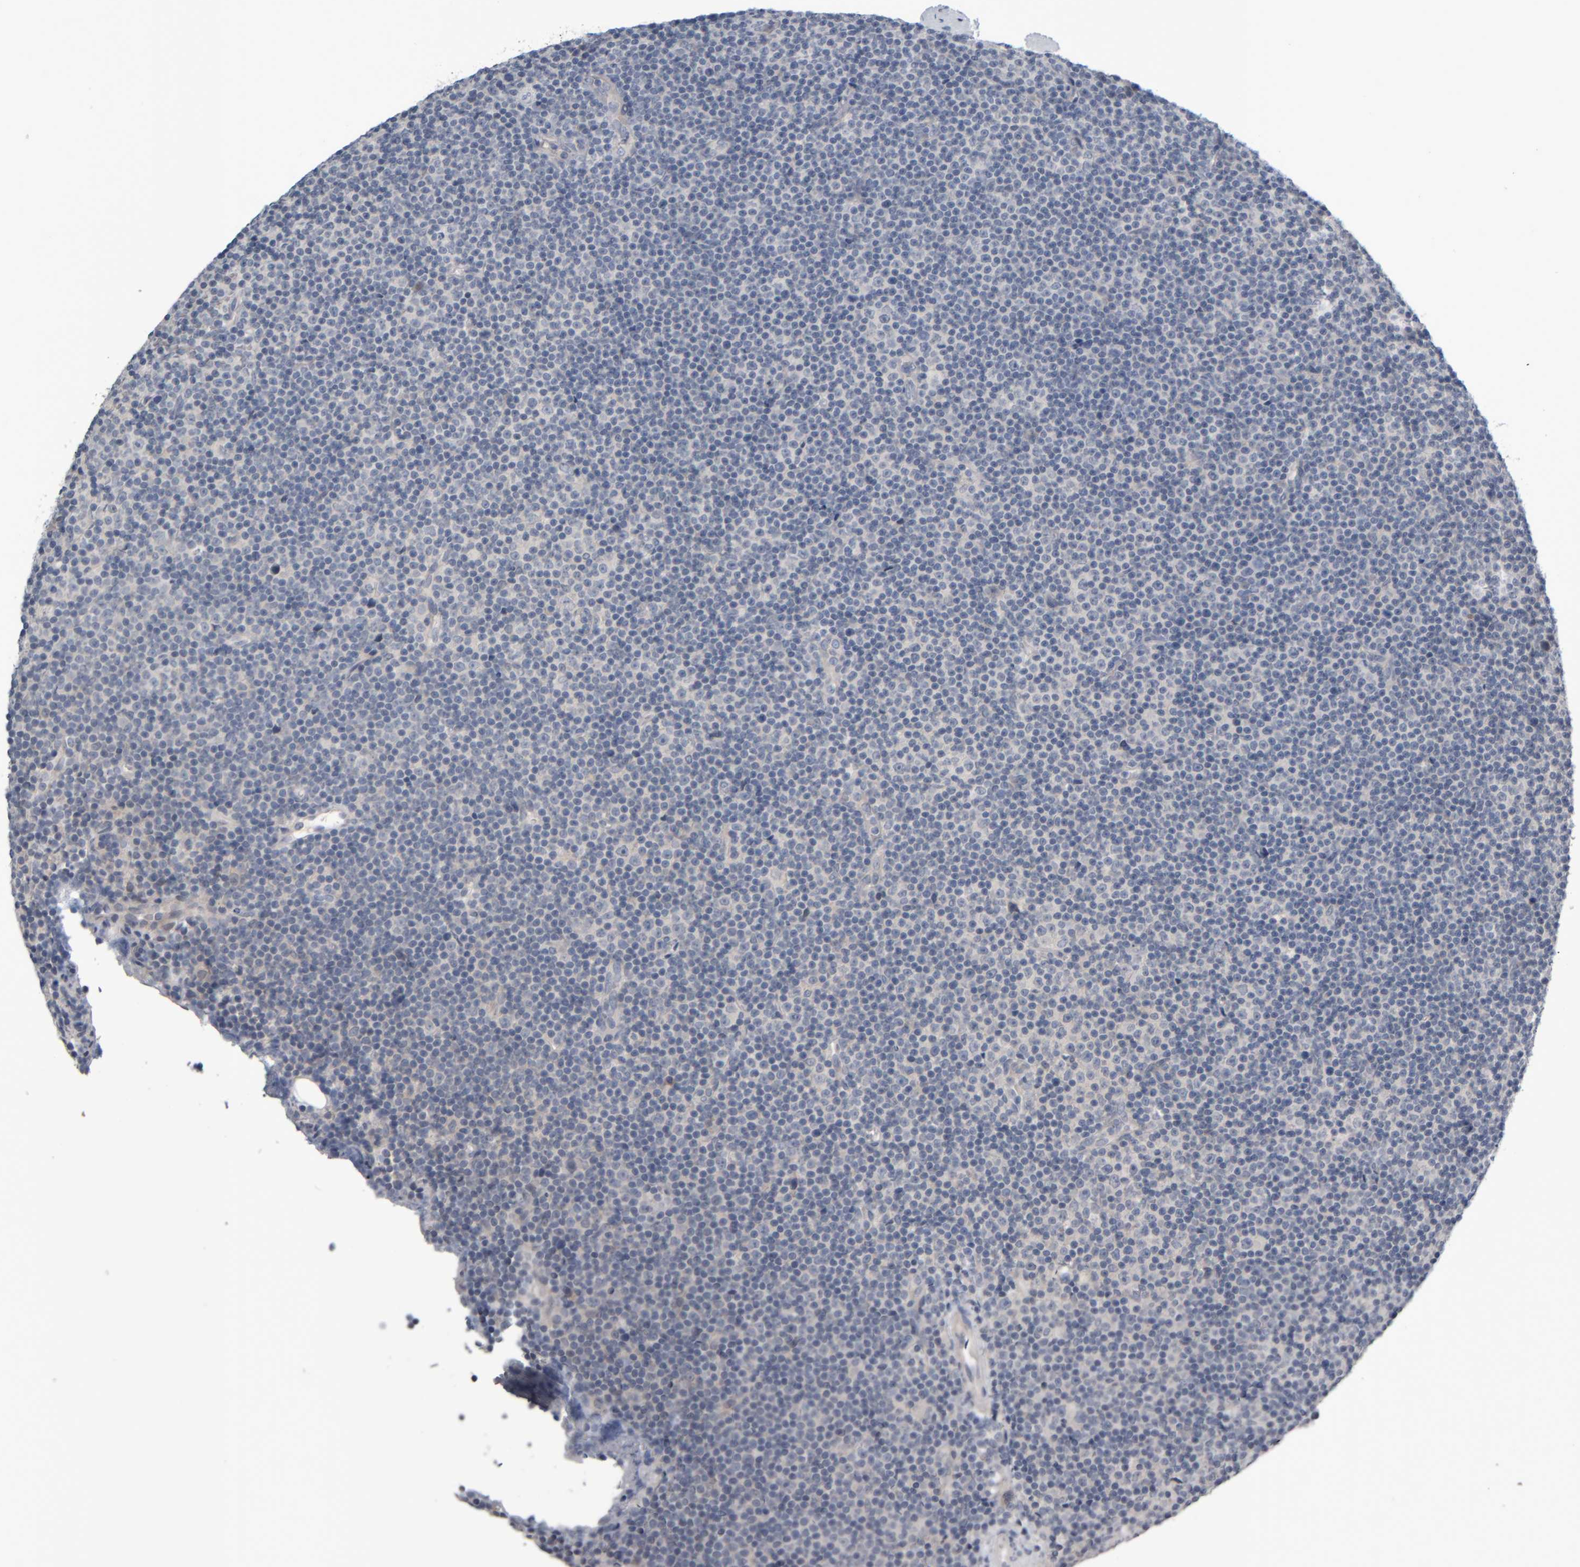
{"staining": {"intensity": "negative", "quantity": "none", "location": "none"}, "tissue": "lymphoma", "cell_type": "Tumor cells", "image_type": "cancer", "snomed": [{"axis": "morphology", "description": "Malignant lymphoma, non-Hodgkin's type, Low grade"}, {"axis": "topography", "description": "Lymph node"}], "caption": "Protein analysis of lymphoma reveals no significant positivity in tumor cells.", "gene": "COL14A1", "patient": {"sex": "female", "age": 67}}